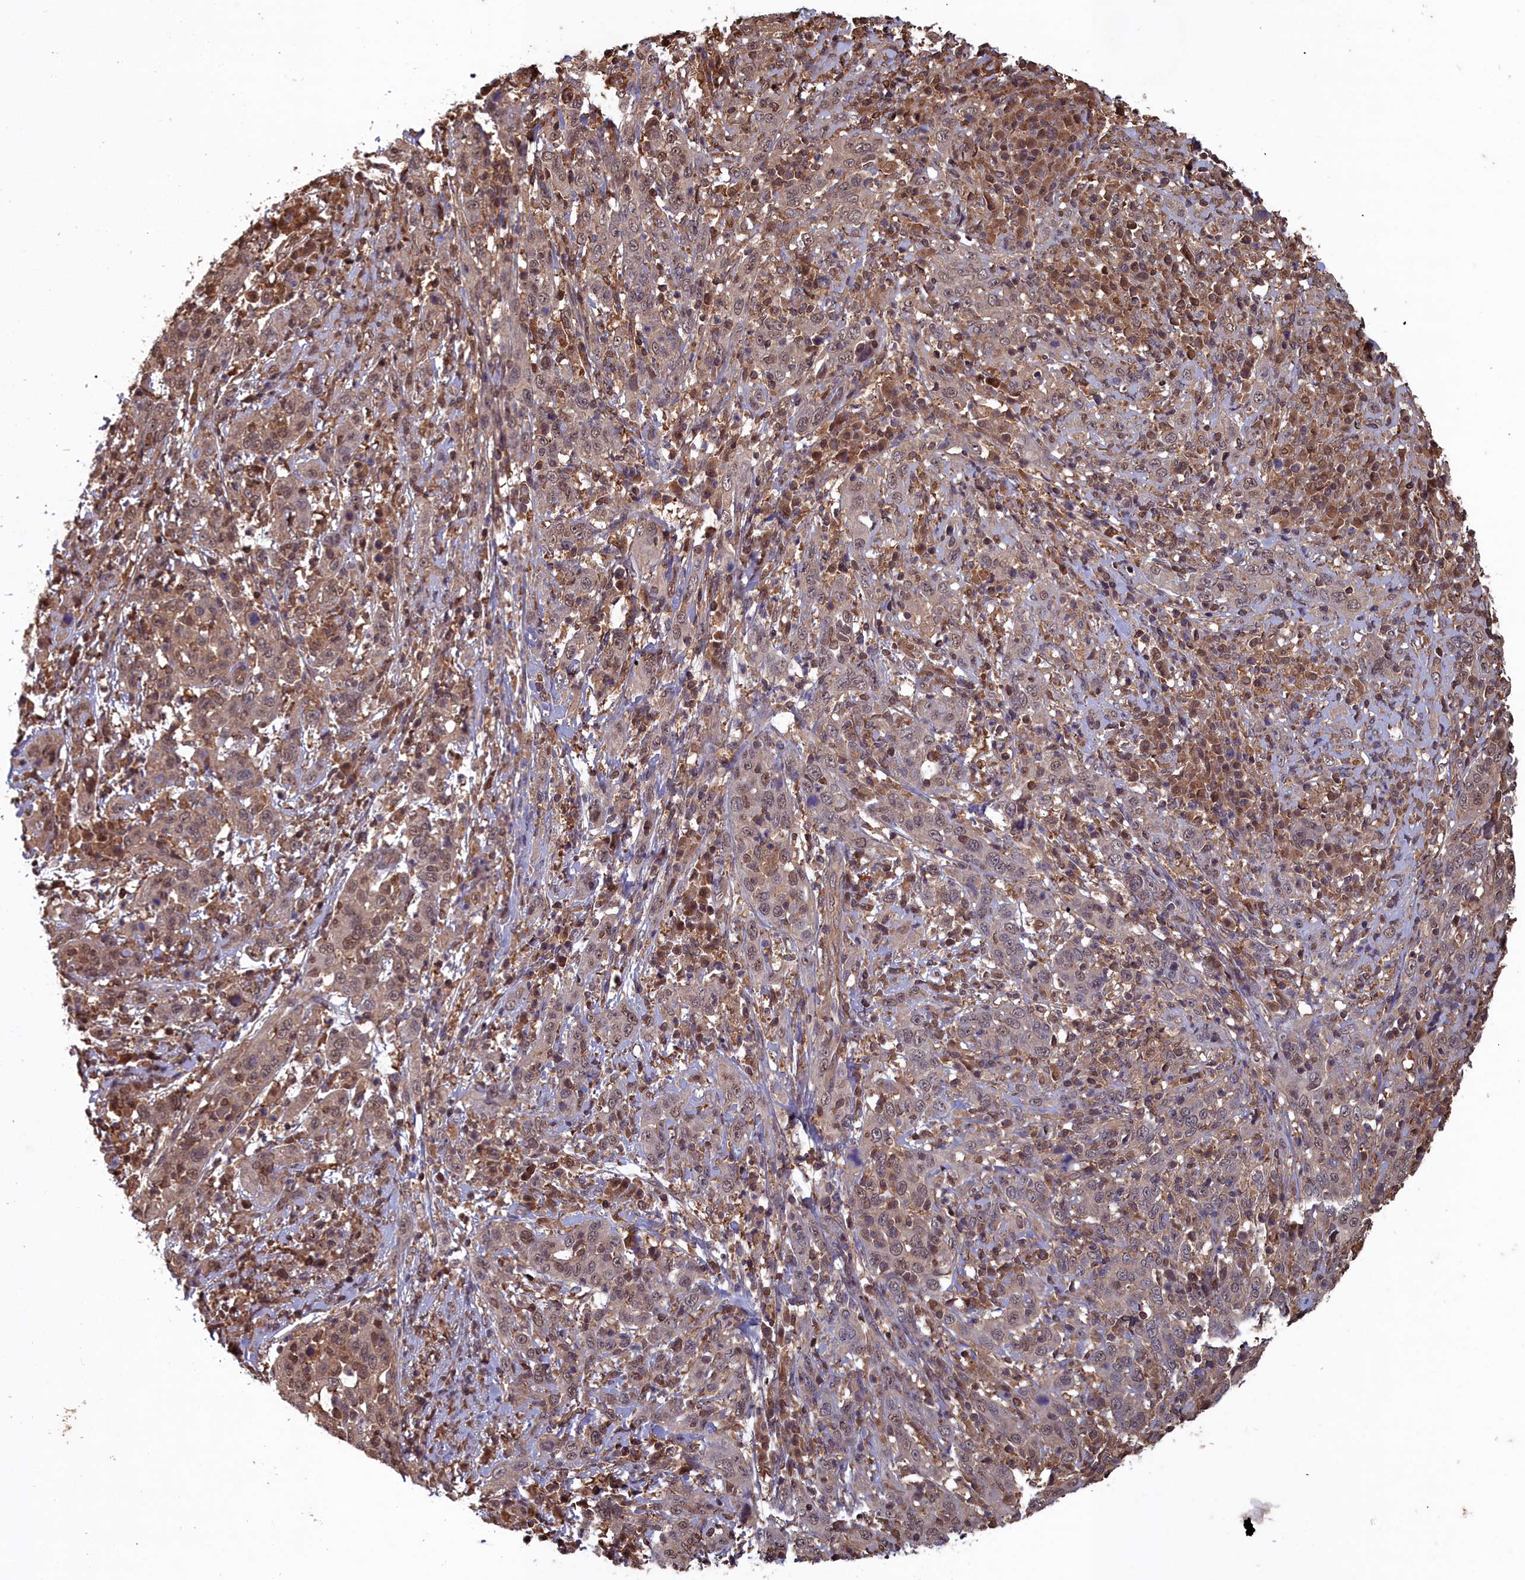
{"staining": {"intensity": "weak", "quantity": ">75%", "location": "cytoplasmic/membranous,nuclear"}, "tissue": "cervical cancer", "cell_type": "Tumor cells", "image_type": "cancer", "snomed": [{"axis": "morphology", "description": "Squamous cell carcinoma, NOS"}, {"axis": "topography", "description": "Cervix"}], "caption": "Protein analysis of cervical cancer tissue exhibits weak cytoplasmic/membranous and nuclear positivity in about >75% of tumor cells.", "gene": "GFRA2", "patient": {"sex": "female", "age": 46}}